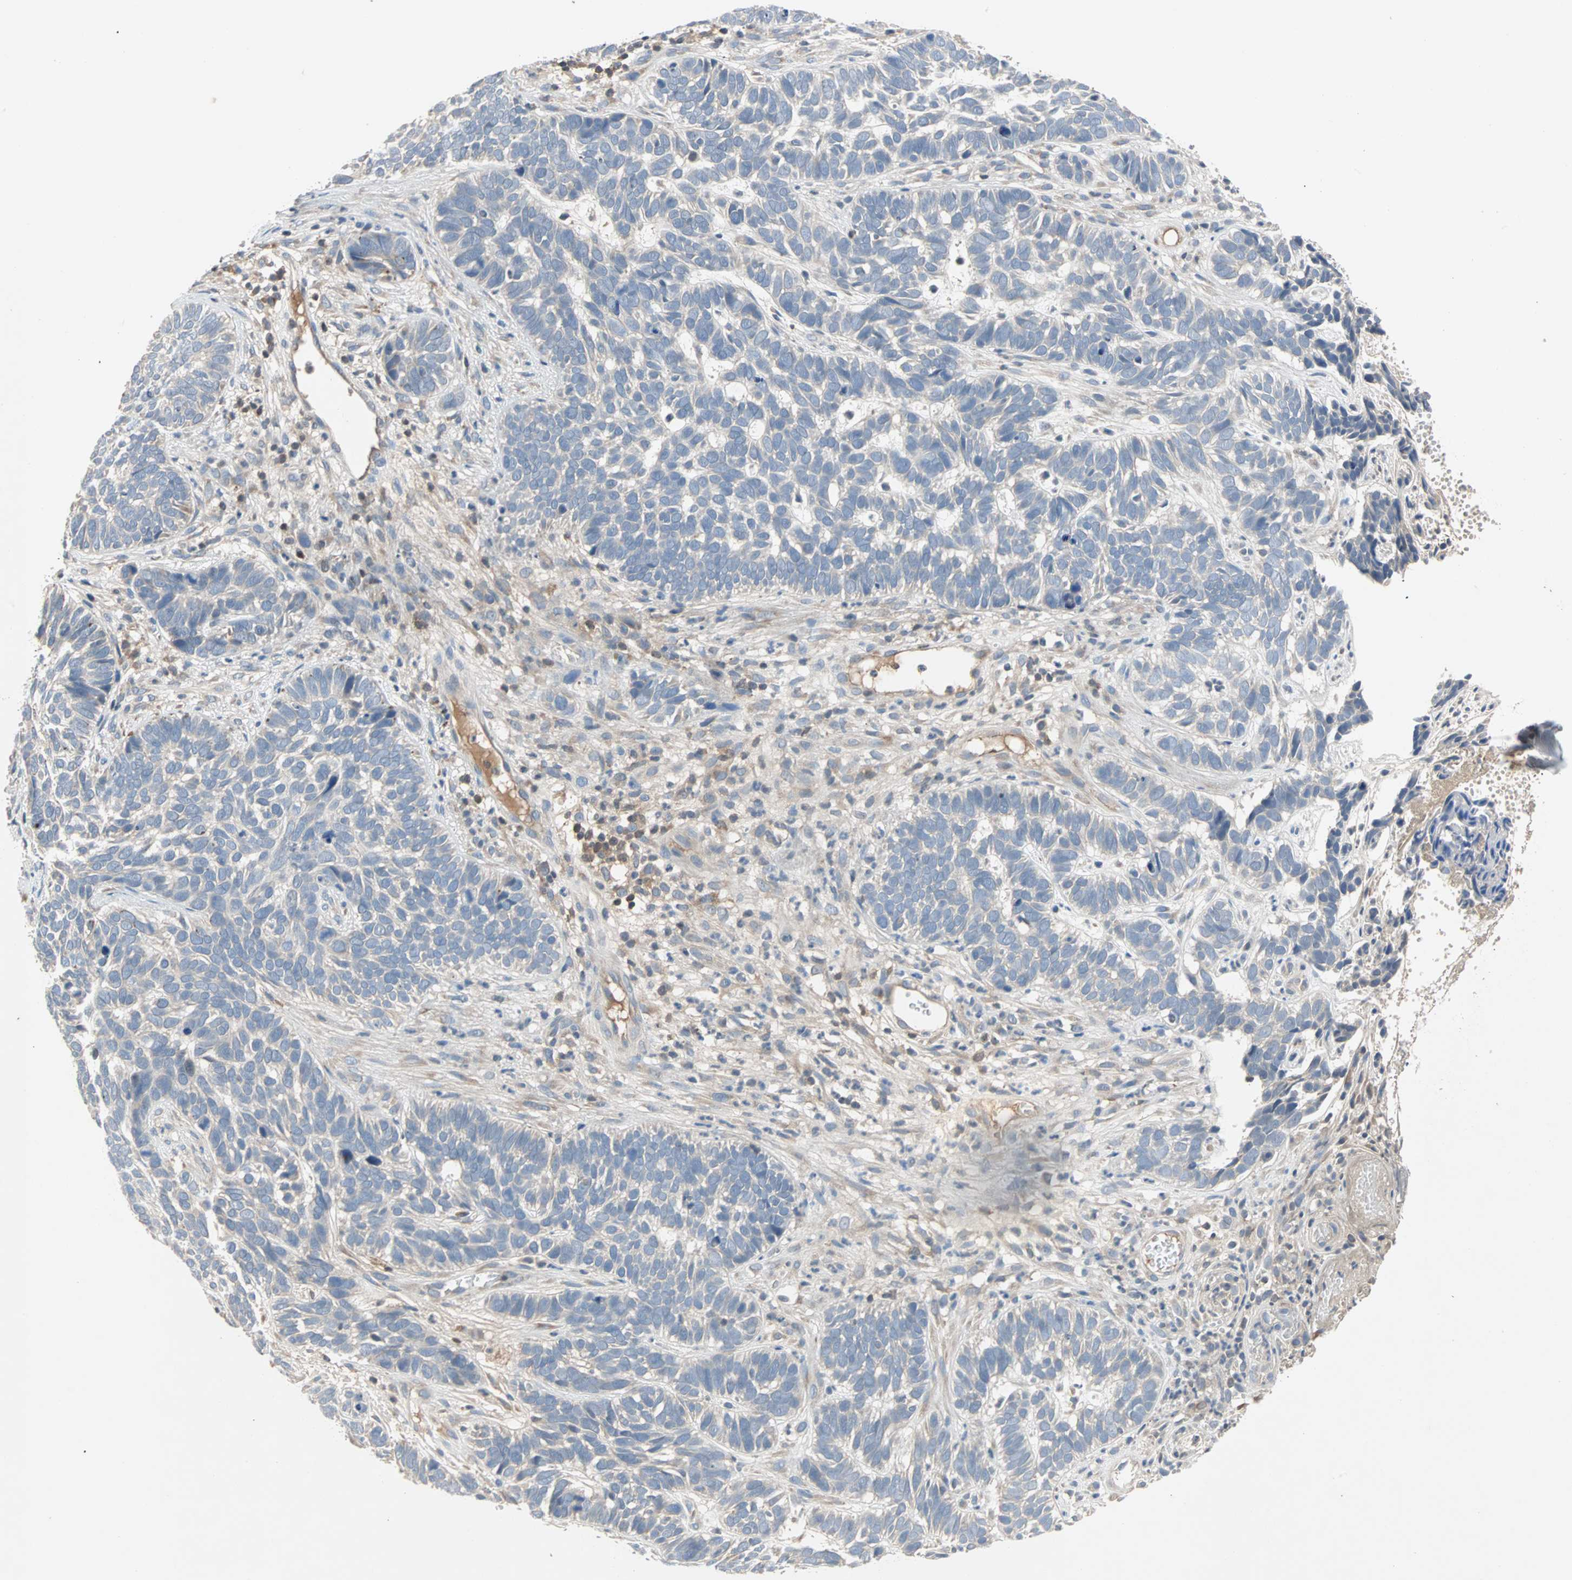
{"staining": {"intensity": "negative", "quantity": "none", "location": "none"}, "tissue": "skin cancer", "cell_type": "Tumor cells", "image_type": "cancer", "snomed": [{"axis": "morphology", "description": "Basal cell carcinoma"}, {"axis": "topography", "description": "Skin"}], "caption": "Skin cancer (basal cell carcinoma) stained for a protein using IHC demonstrates no staining tumor cells.", "gene": "MAP4K1", "patient": {"sex": "male", "age": 87}}